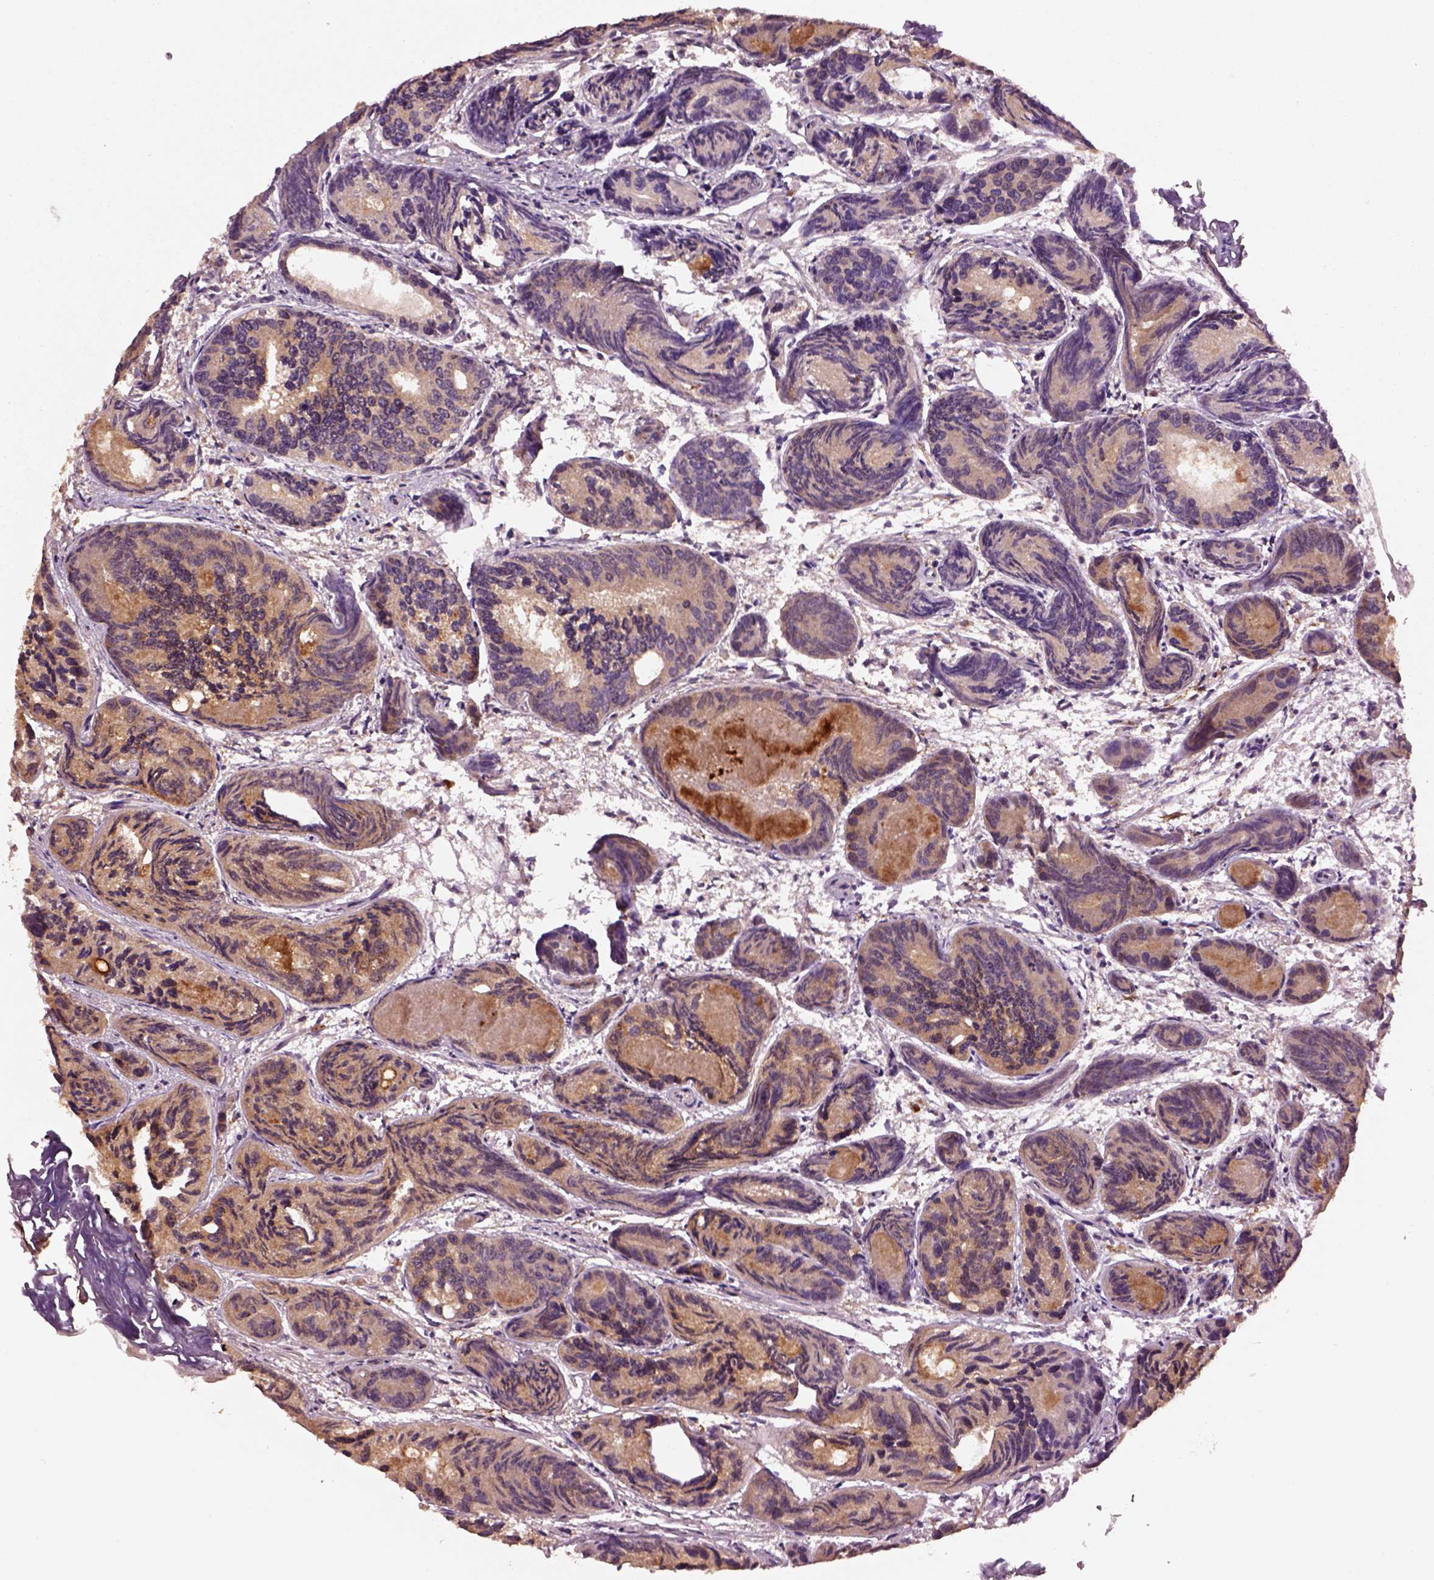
{"staining": {"intensity": "moderate", "quantity": ">75%", "location": "cytoplasmic/membranous"}, "tissue": "prostate cancer", "cell_type": "Tumor cells", "image_type": "cancer", "snomed": [{"axis": "morphology", "description": "Adenocarcinoma, Medium grade"}, {"axis": "topography", "description": "Prostate"}], "caption": "This is an image of immunohistochemistry (IHC) staining of prostate medium-grade adenocarcinoma, which shows moderate positivity in the cytoplasmic/membranous of tumor cells.", "gene": "MDP1", "patient": {"sex": "male", "age": 74}}